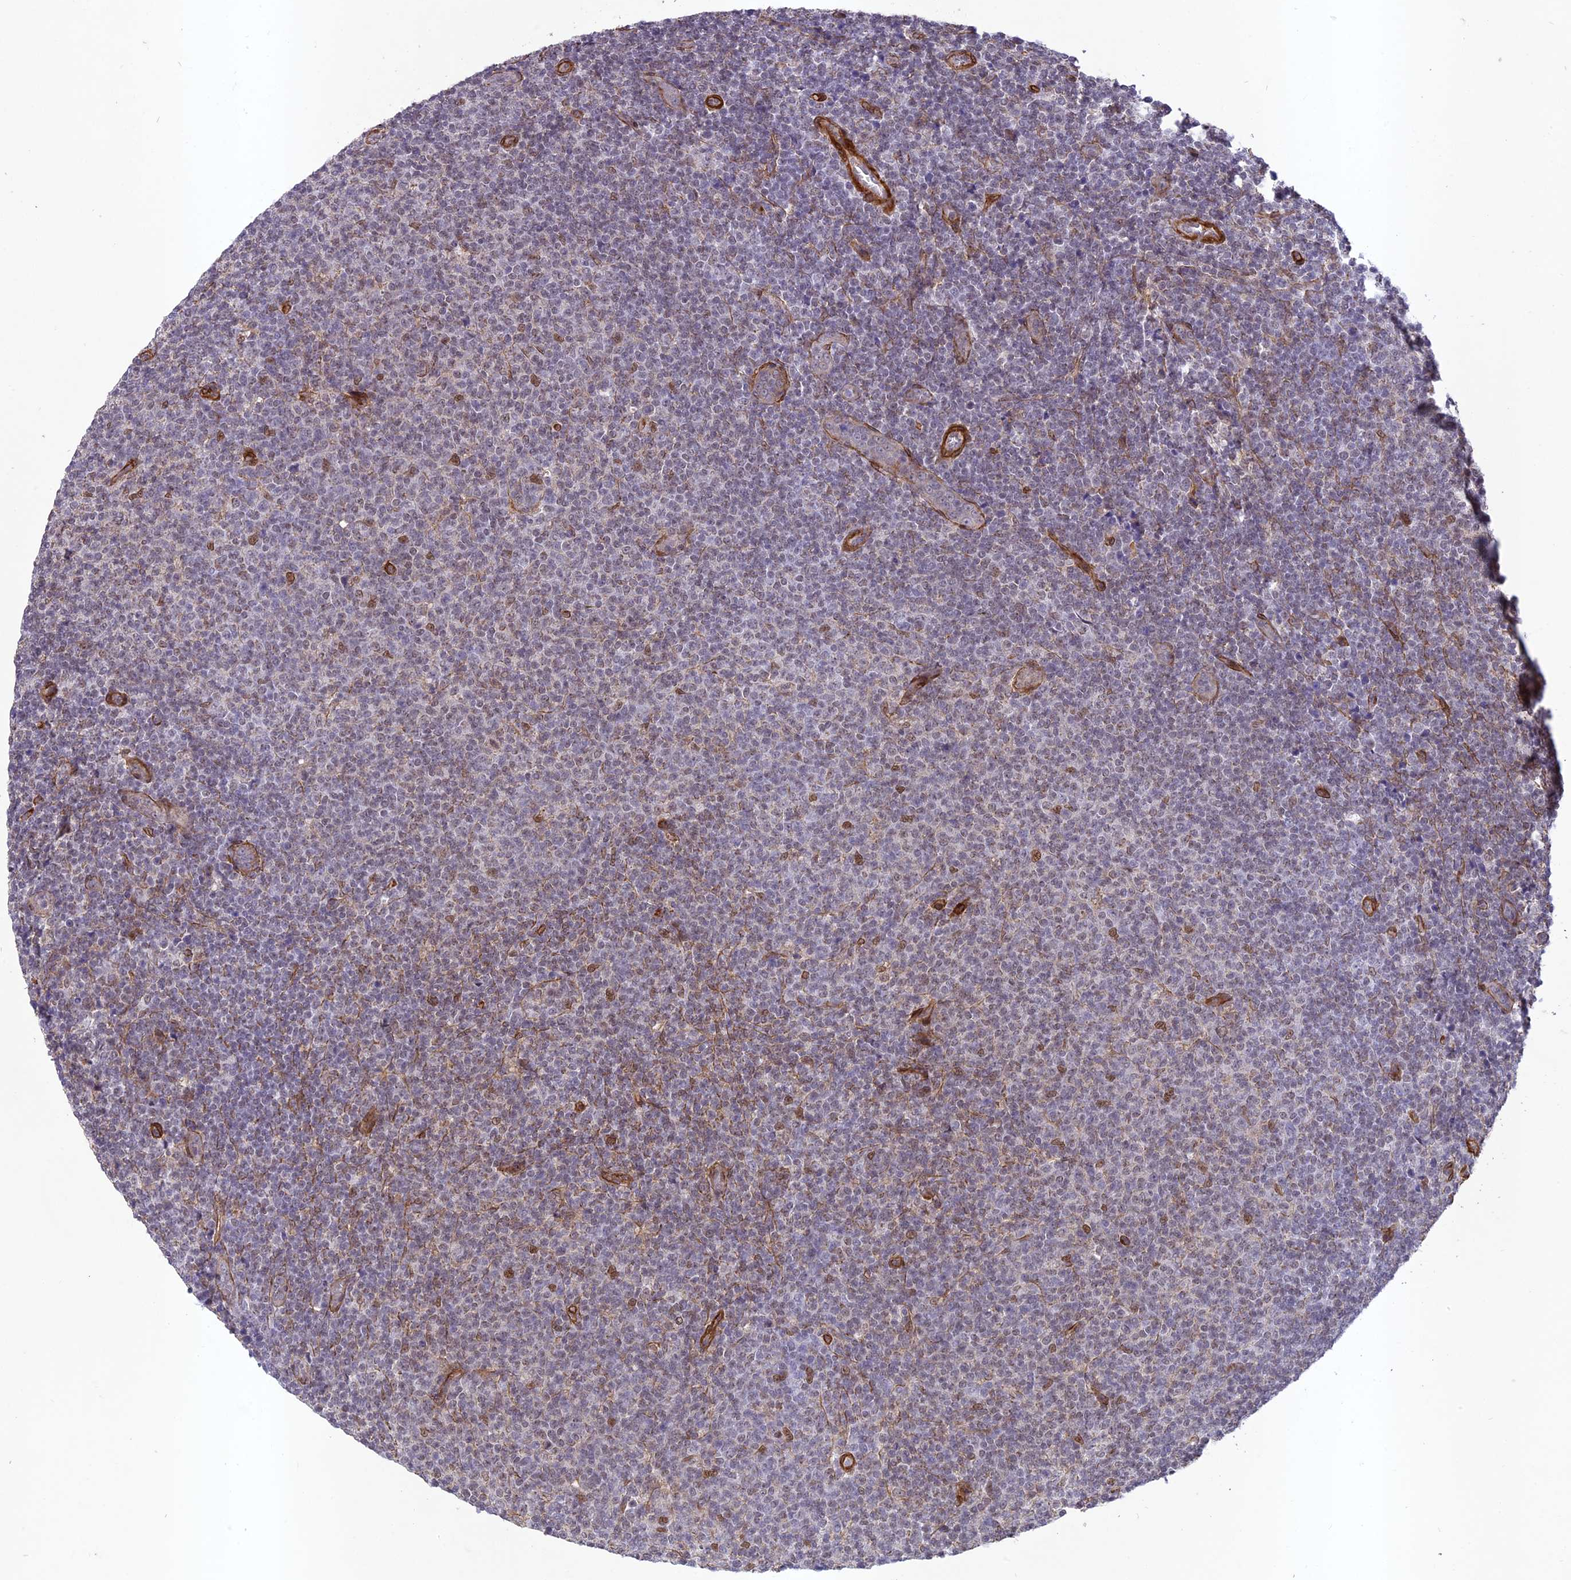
{"staining": {"intensity": "negative", "quantity": "none", "location": "none"}, "tissue": "lymphoma", "cell_type": "Tumor cells", "image_type": "cancer", "snomed": [{"axis": "morphology", "description": "Malignant lymphoma, non-Hodgkin's type, Low grade"}, {"axis": "topography", "description": "Lymph node"}], "caption": "This is an immunohistochemistry (IHC) histopathology image of human lymphoma. There is no positivity in tumor cells.", "gene": "TNS1", "patient": {"sex": "male", "age": 66}}